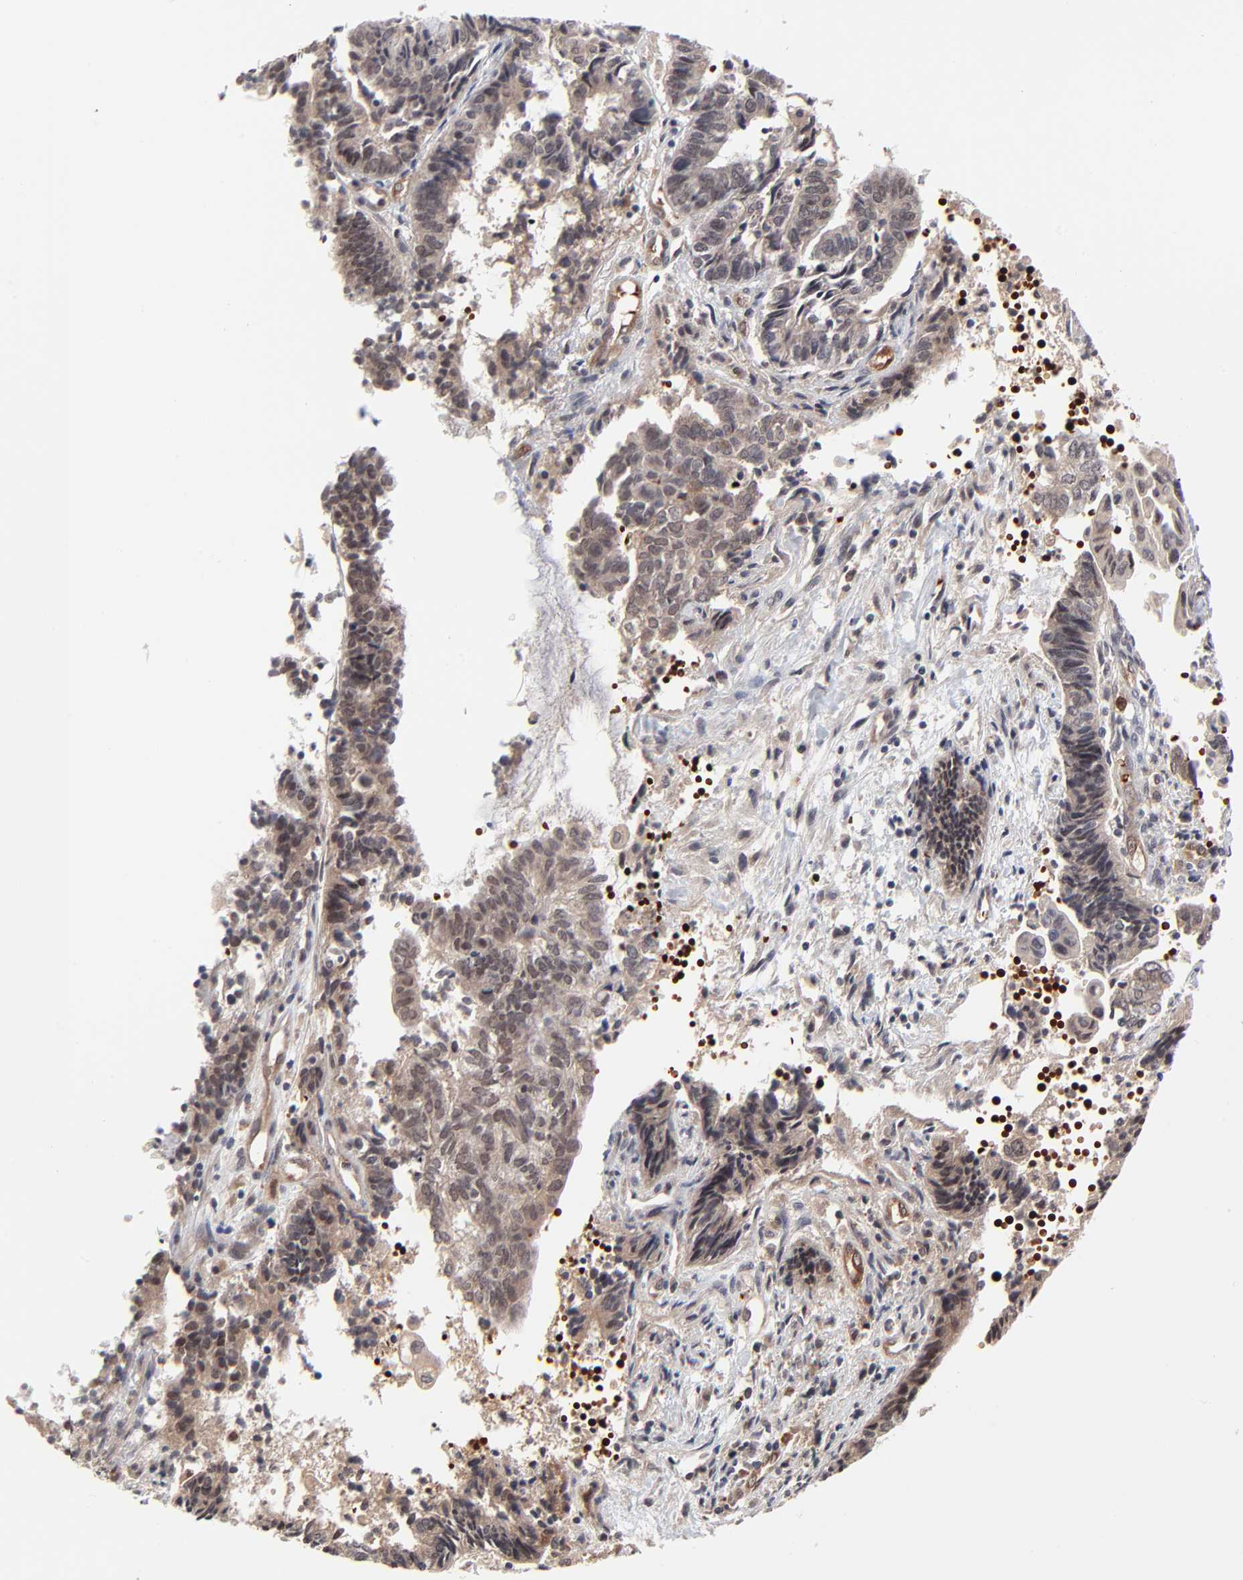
{"staining": {"intensity": "moderate", "quantity": ">75%", "location": "cytoplasmic/membranous"}, "tissue": "endometrial cancer", "cell_type": "Tumor cells", "image_type": "cancer", "snomed": [{"axis": "morphology", "description": "Adenocarcinoma, NOS"}, {"axis": "topography", "description": "Uterus"}, {"axis": "topography", "description": "Endometrium"}], "caption": "Endometrial cancer (adenocarcinoma) stained with a protein marker displays moderate staining in tumor cells.", "gene": "CASP10", "patient": {"sex": "female", "age": 70}}